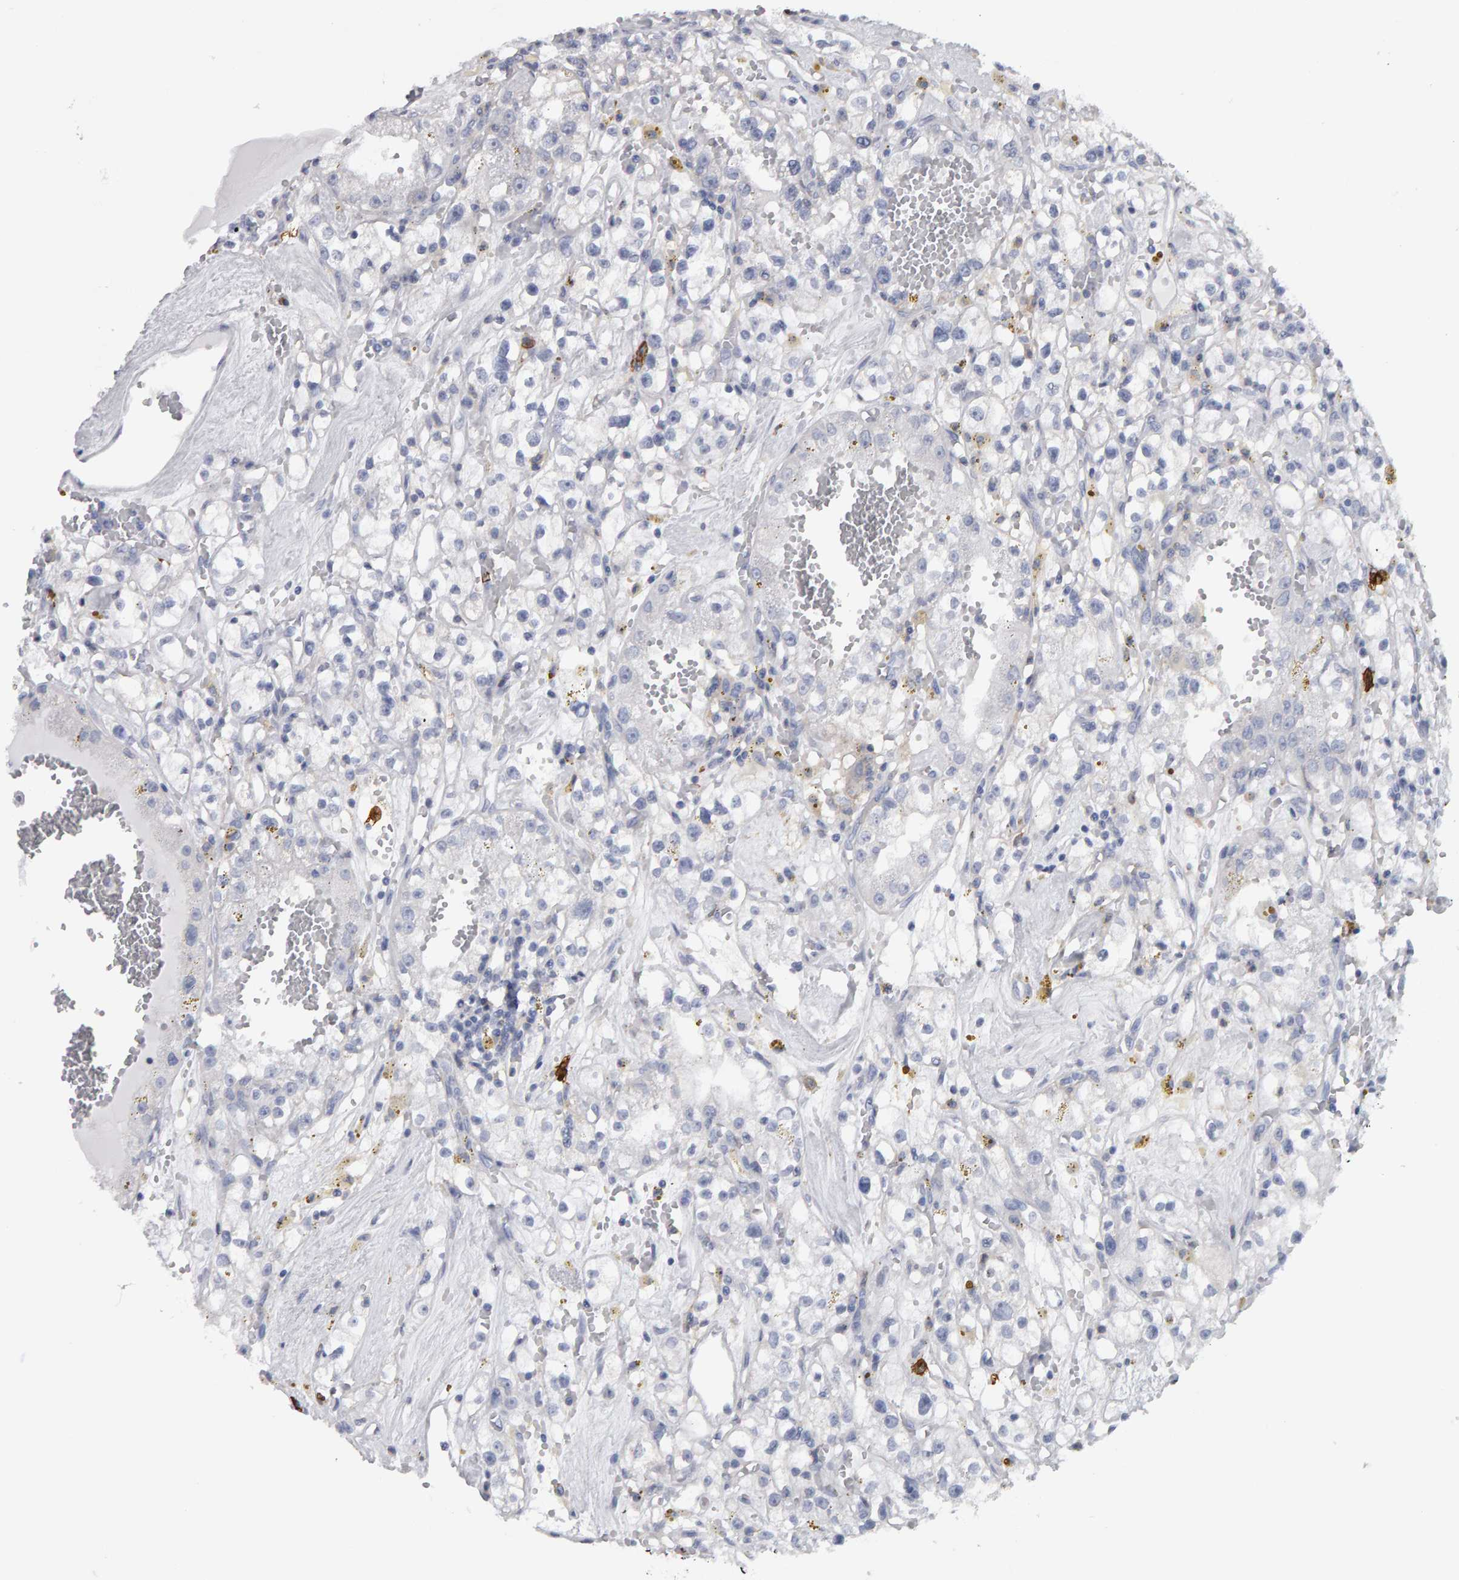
{"staining": {"intensity": "negative", "quantity": "none", "location": "none"}, "tissue": "renal cancer", "cell_type": "Tumor cells", "image_type": "cancer", "snomed": [{"axis": "morphology", "description": "Adenocarcinoma, NOS"}, {"axis": "topography", "description": "Kidney"}], "caption": "The immunohistochemistry (IHC) histopathology image has no significant expression in tumor cells of adenocarcinoma (renal) tissue. (DAB (3,3'-diaminobenzidine) immunohistochemistry visualized using brightfield microscopy, high magnification).", "gene": "CD38", "patient": {"sex": "male", "age": 56}}